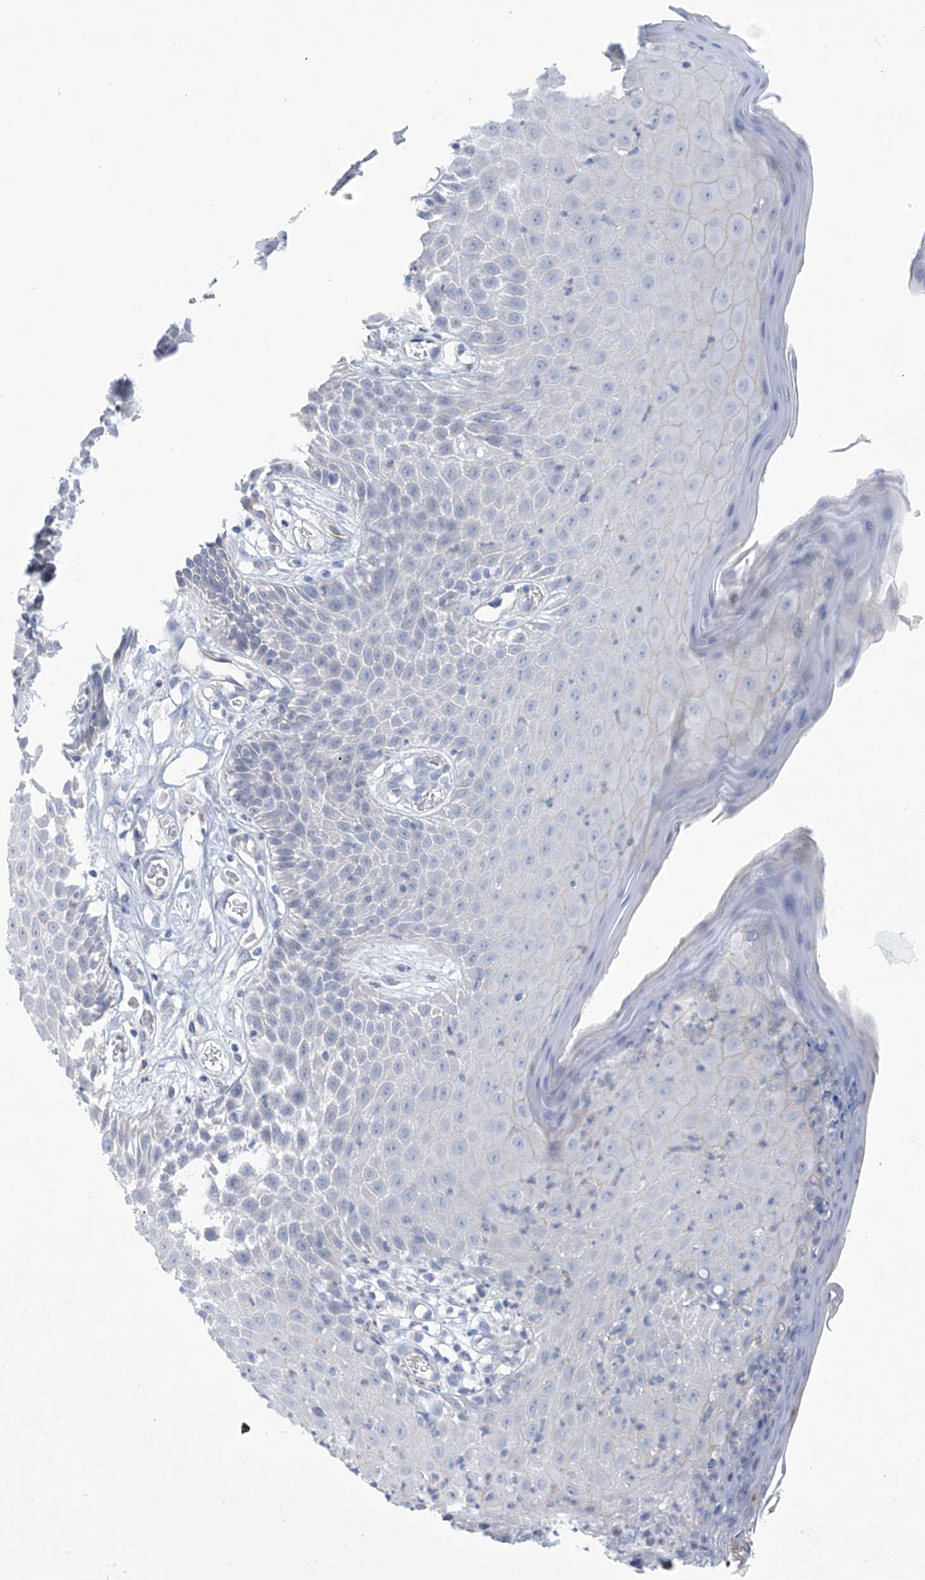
{"staining": {"intensity": "moderate", "quantity": "<25%", "location": "cytoplasmic/membranous"}, "tissue": "skin", "cell_type": "Epidermal cells", "image_type": "normal", "snomed": [{"axis": "morphology", "description": "Normal tissue, NOS"}, {"axis": "topography", "description": "Vulva"}], "caption": "A brown stain highlights moderate cytoplasmic/membranous staining of a protein in epidermal cells of benign skin. Using DAB (brown) and hematoxylin (blue) stains, captured at high magnification using brightfield microscopy.", "gene": "ABHD13", "patient": {"sex": "female", "age": 68}}